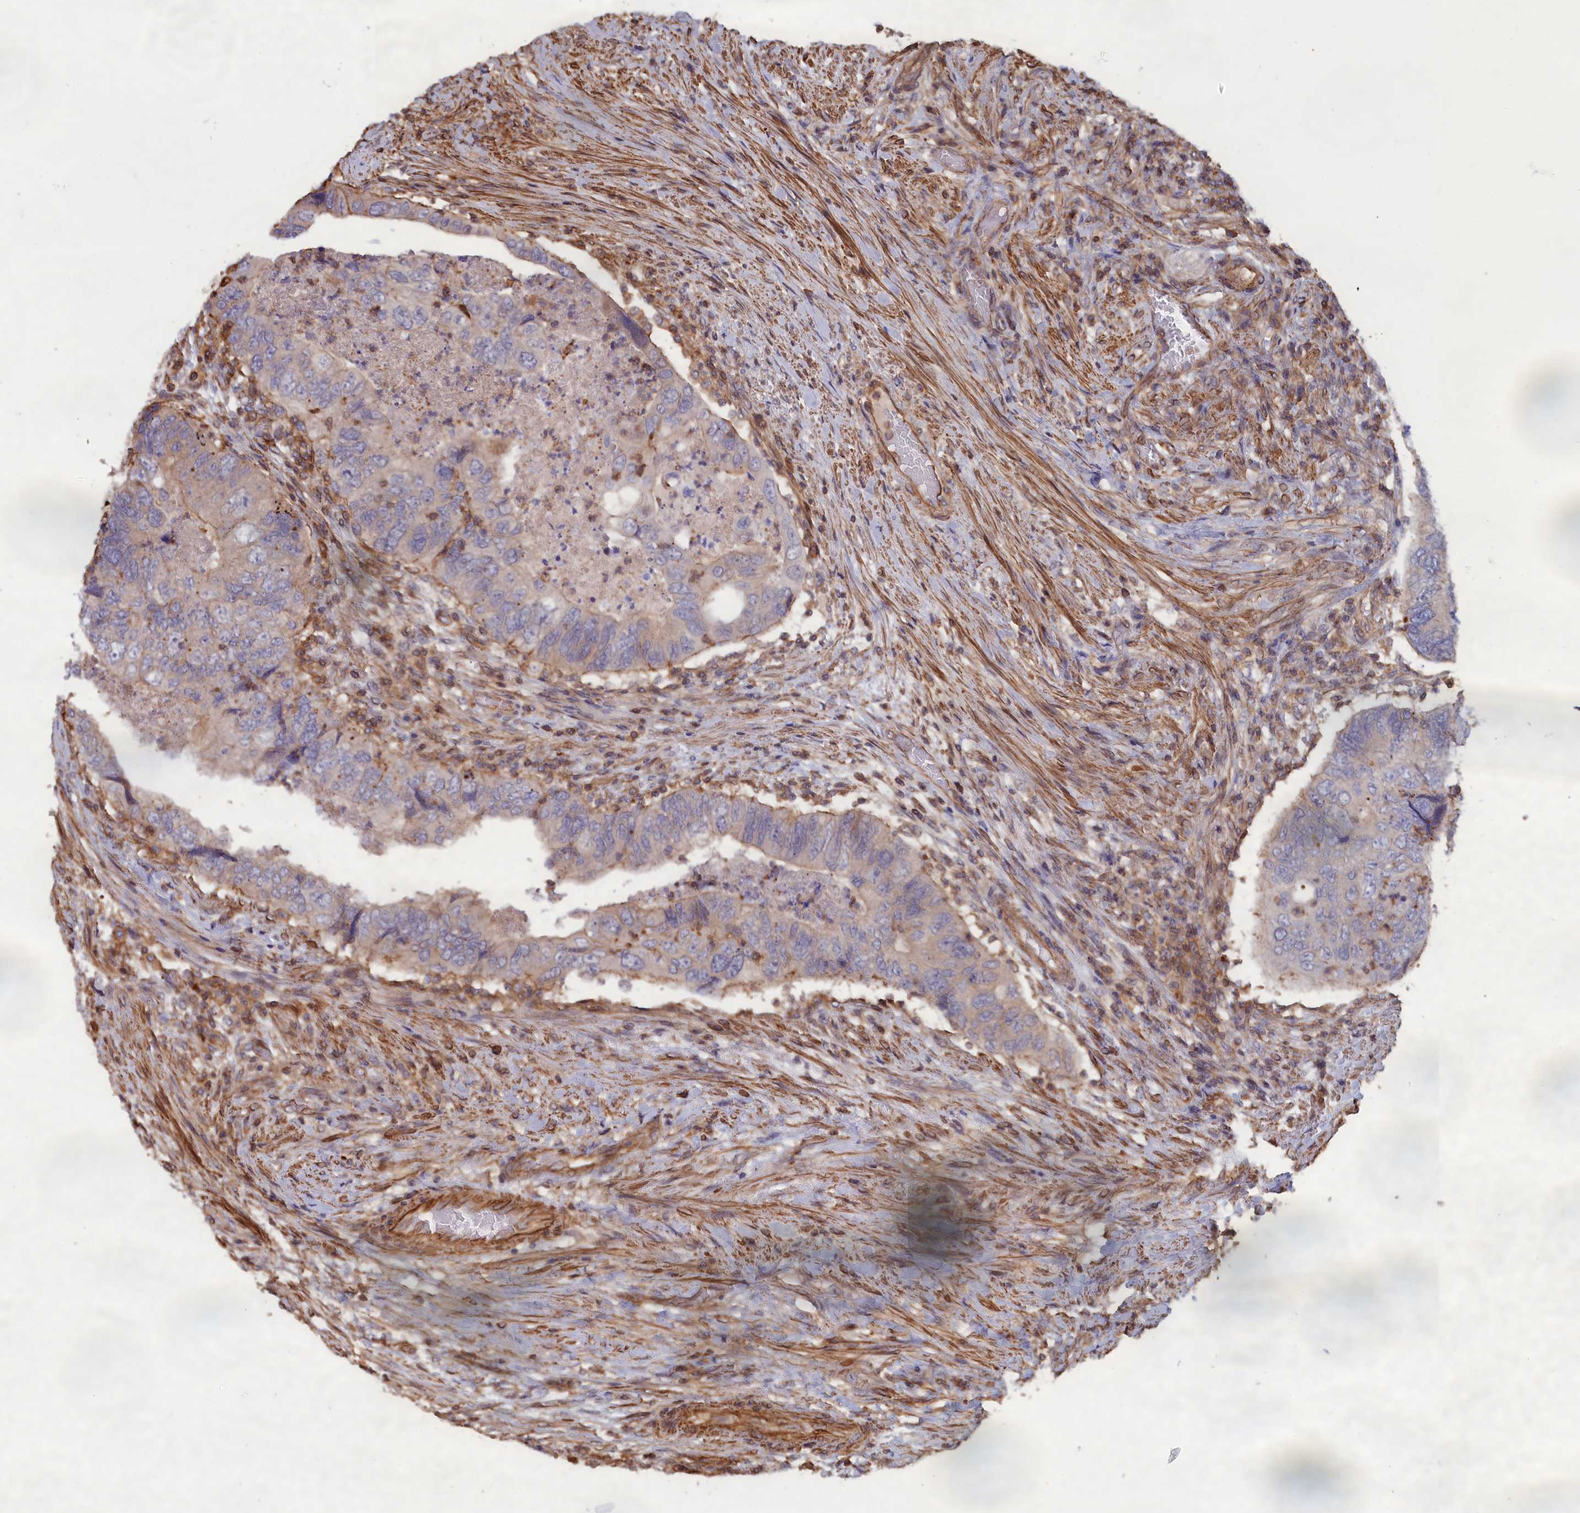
{"staining": {"intensity": "negative", "quantity": "none", "location": "none"}, "tissue": "colorectal cancer", "cell_type": "Tumor cells", "image_type": "cancer", "snomed": [{"axis": "morphology", "description": "Adenocarcinoma, NOS"}, {"axis": "topography", "description": "Rectum"}], "caption": "A photomicrograph of colorectal cancer (adenocarcinoma) stained for a protein reveals no brown staining in tumor cells. (DAB (3,3'-diaminobenzidine) immunohistochemistry (IHC) with hematoxylin counter stain).", "gene": "ANKRD27", "patient": {"sex": "male", "age": 63}}